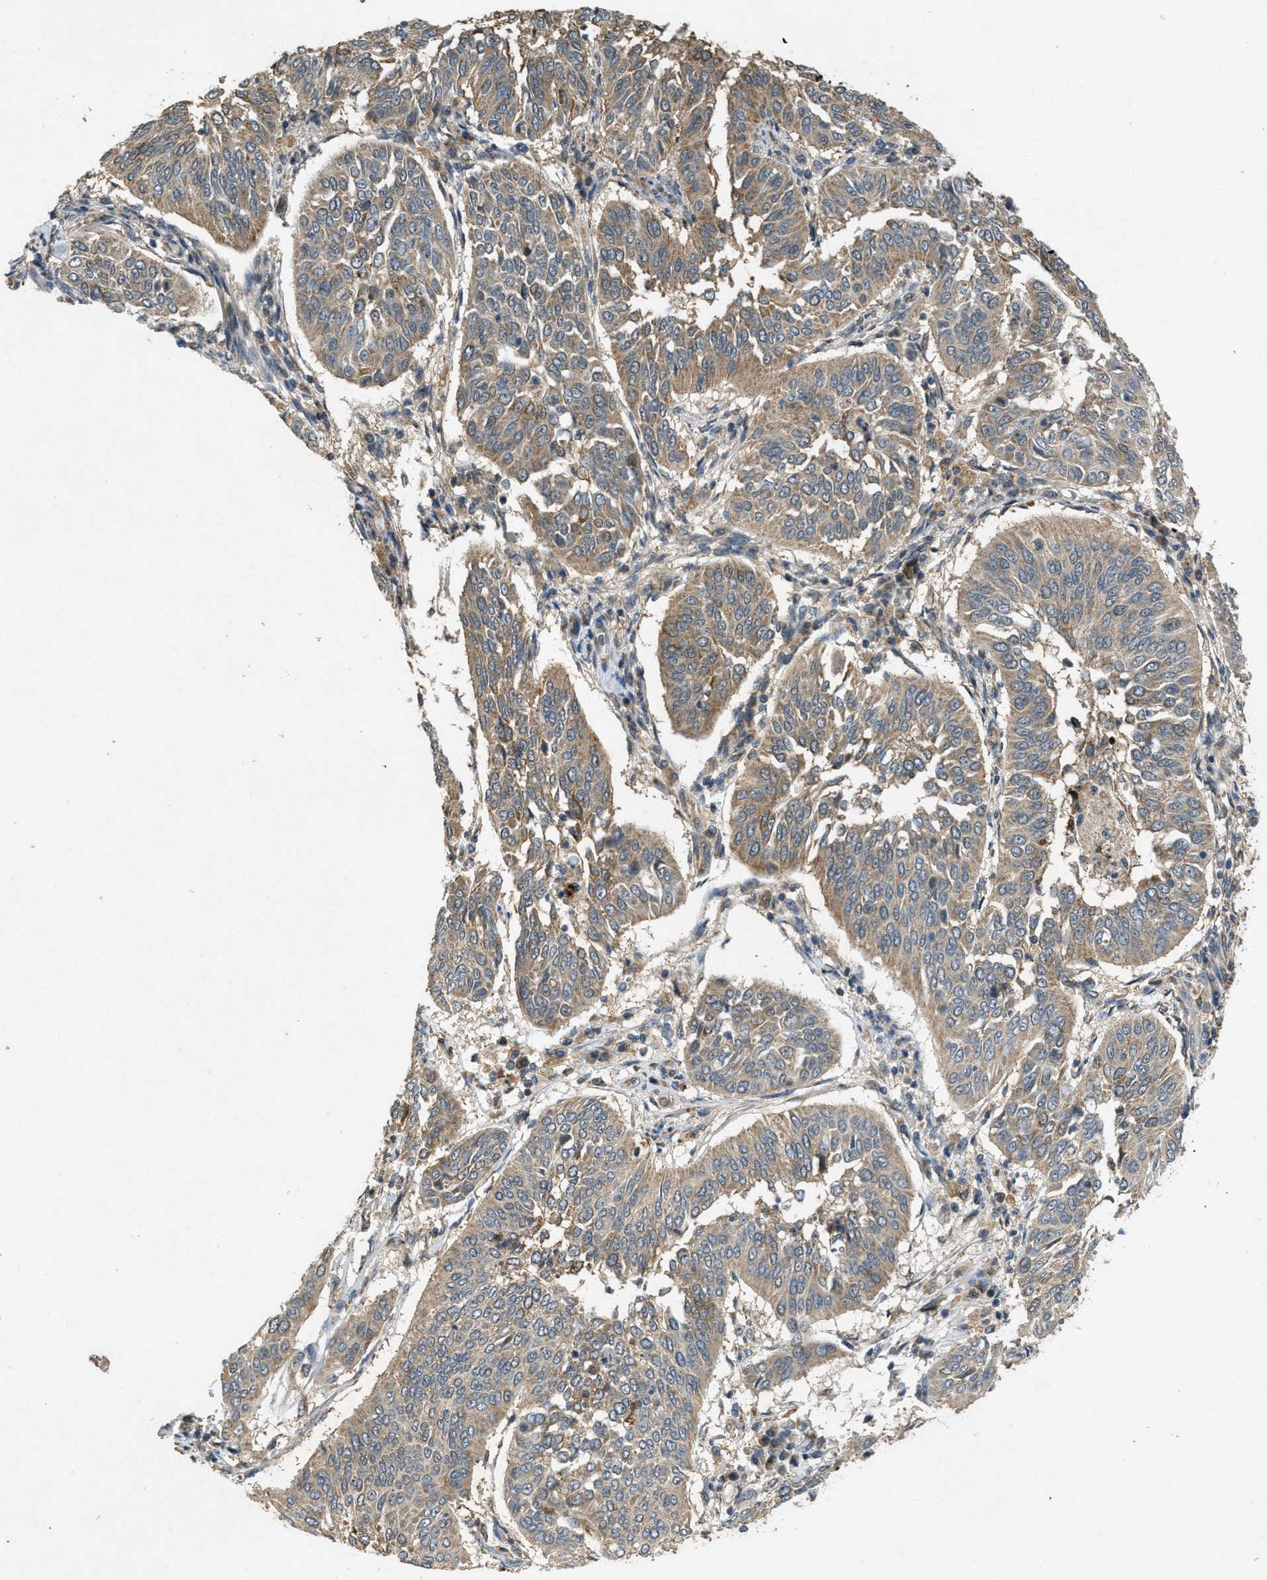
{"staining": {"intensity": "moderate", "quantity": ">75%", "location": "cytoplasmic/membranous"}, "tissue": "cervical cancer", "cell_type": "Tumor cells", "image_type": "cancer", "snomed": [{"axis": "morphology", "description": "Normal tissue, NOS"}, {"axis": "morphology", "description": "Squamous cell carcinoma, NOS"}, {"axis": "topography", "description": "Cervix"}], "caption": "An immunohistochemistry histopathology image of tumor tissue is shown. Protein staining in brown highlights moderate cytoplasmic/membranous positivity in squamous cell carcinoma (cervical) within tumor cells. (Brightfield microscopy of DAB IHC at high magnification).", "gene": "PPP1R15A", "patient": {"sex": "female", "age": 39}}